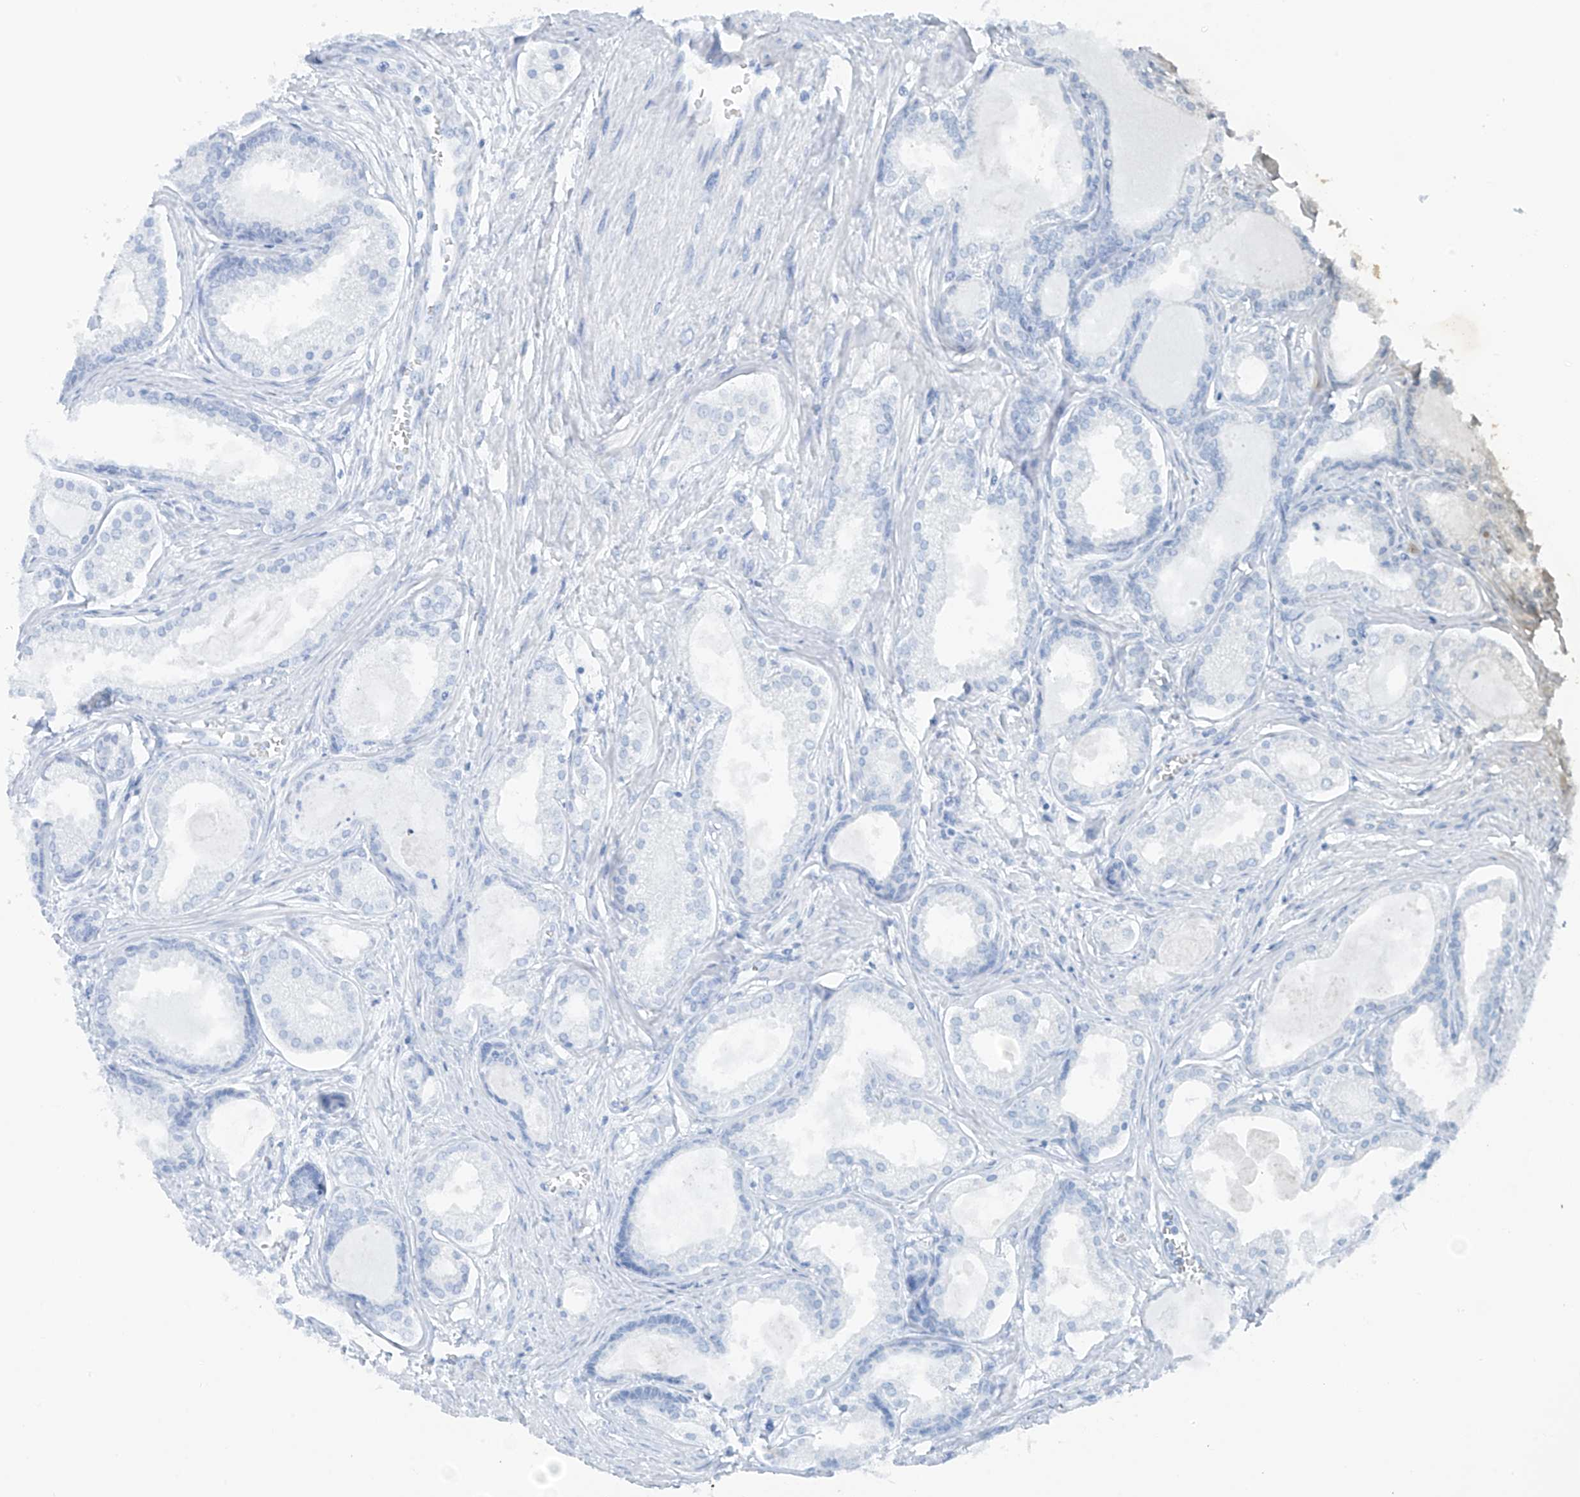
{"staining": {"intensity": "negative", "quantity": "none", "location": "none"}, "tissue": "prostate cancer", "cell_type": "Tumor cells", "image_type": "cancer", "snomed": [{"axis": "morphology", "description": "Adenocarcinoma, High grade"}, {"axis": "topography", "description": "Prostate"}], "caption": "This is a histopathology image of immunohistochemistry (IHC) staining of prostate cancer (adenocarcinoma (high-grade)), which shows no expression in tumor cells. (DAB (3,3'-diaminobenzidine) IHC with hematoxylin counter stain).", "gene": "VAMP5", "patient": {"sex": "male", "age": 68}}